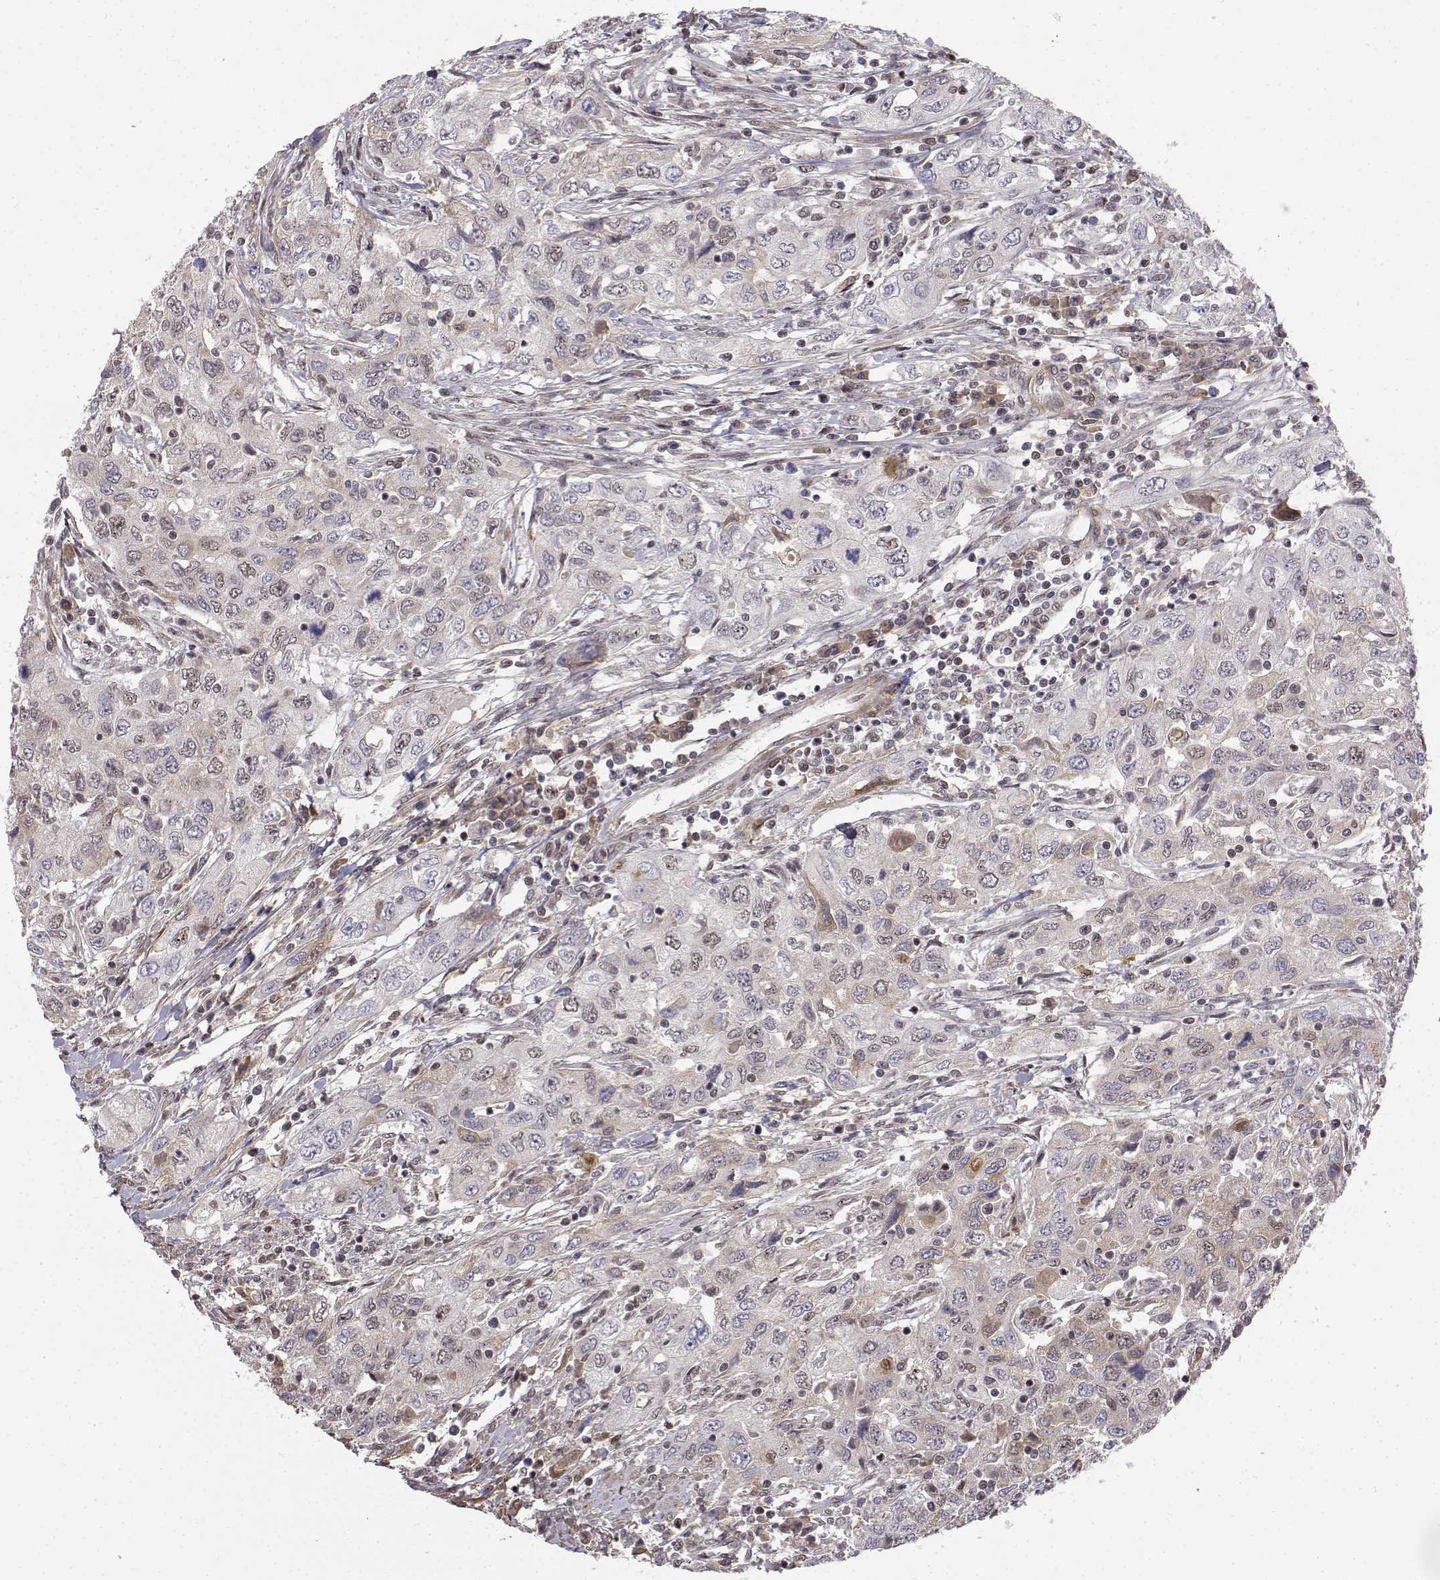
{"staining": {"intensity": "negative", "quantity": "none", "location": "none"}, "tissue": "urothelial cancer", "cell_type": "Tumor cells", "image_type": "cancer", "snomed": [{"axis": "morphology", "description": "Urothelial carcinoma, High grade"}, {"axis": "topography", "description": "Urinary bladder"}], "caption": "Immunohistochemistry (IHC) histopathology image of neoplastic tissue: human urothelial cancer stained with DAB exhibits no significant protein staining in tumor cells. (Brightfield microscopy of DAB (3,3'-diaminobenzidine) IHC at high magnification).", "gene": "ITGA7", "patient": {"sex": "male", "age": 76}}